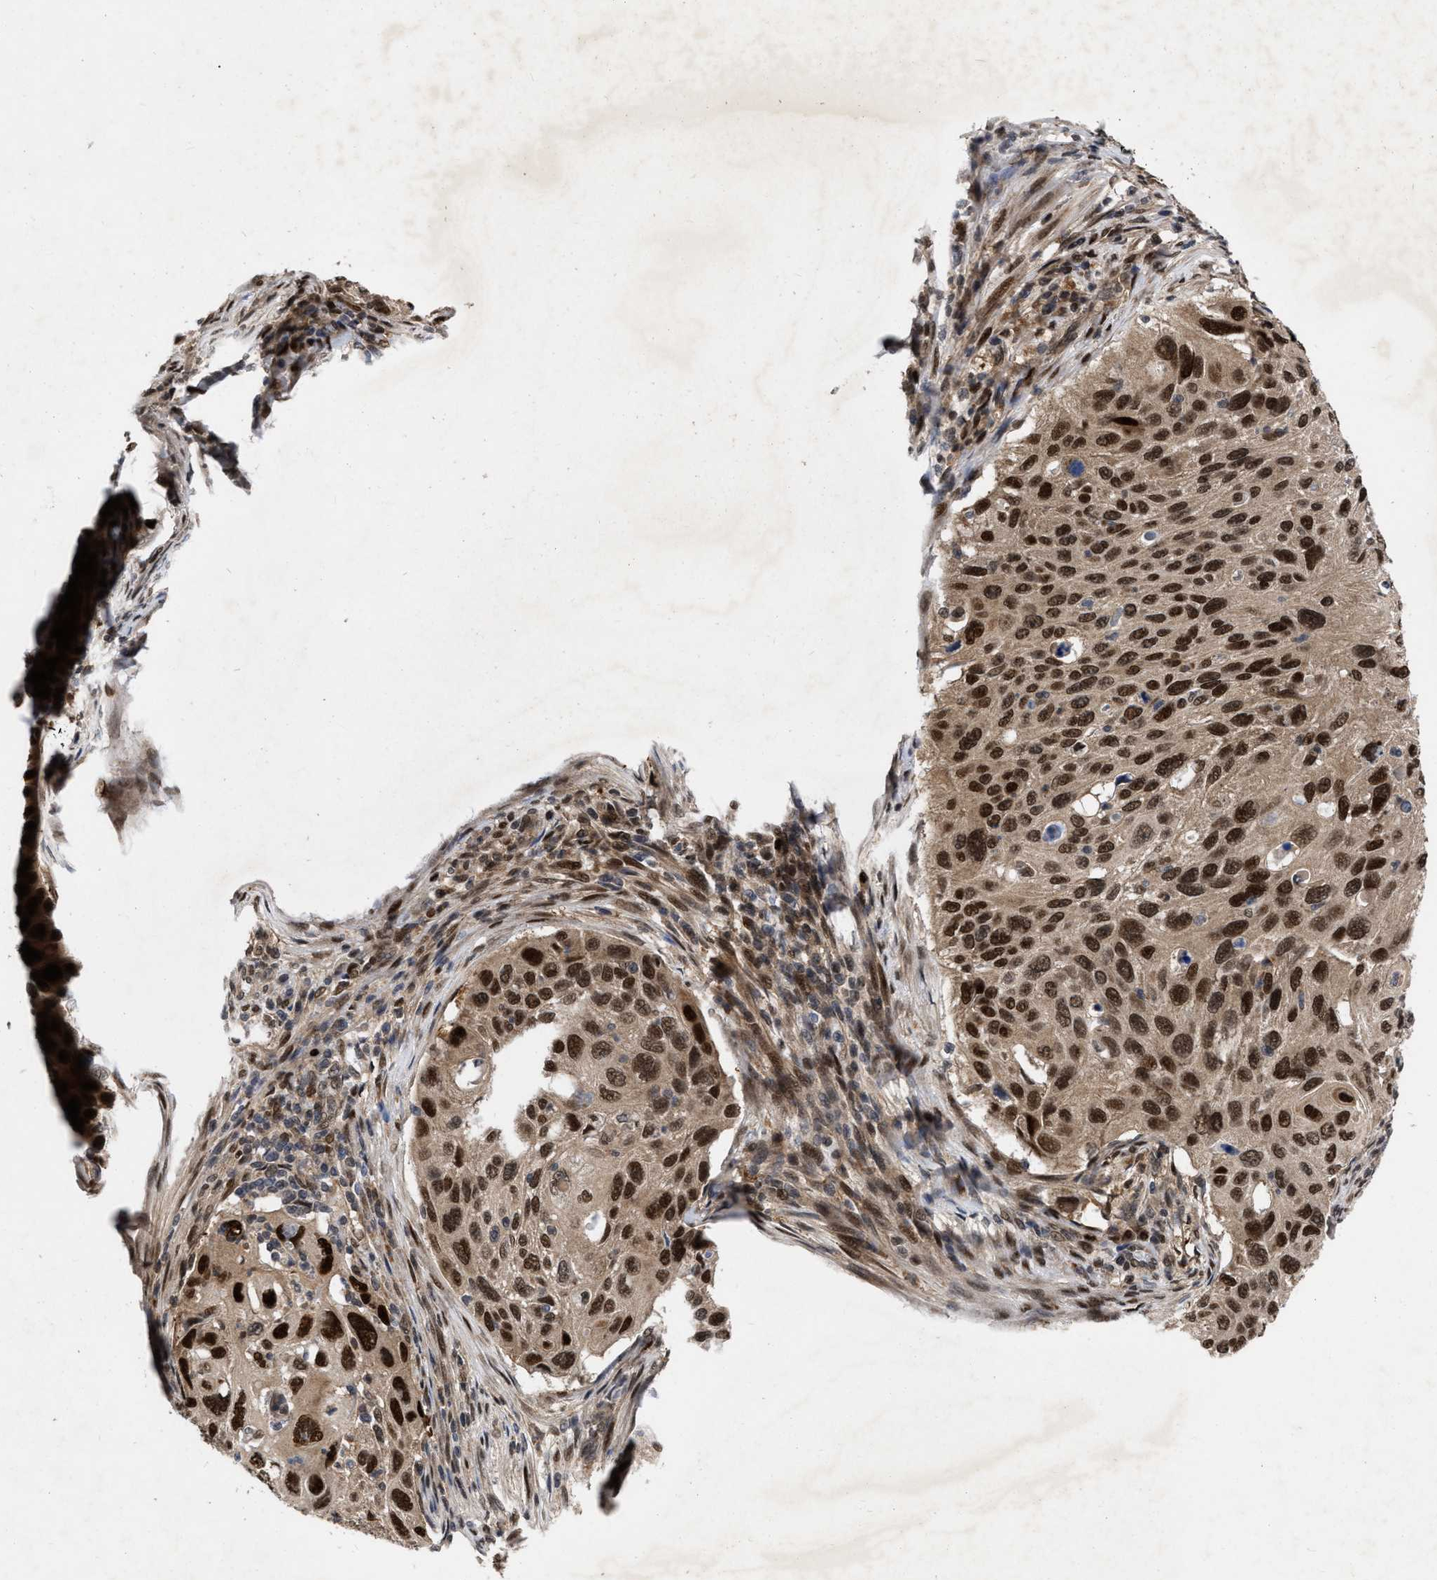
{"staining": {"intensity": "strong", "quantity": ">75%", "location": "cytoplasmic/membranous,nuclear"}, "tissue": "cervical cancer", "cell_type": "Tumor cells", "image_type": "cancer", "snomed": [{"axis": "morphology", "description": "Squamous cell carcinoma, NOS"}, {"axis": "topography", "description": "Cervix"}], "caption": "Strong cytoplasmic/membranous and nuclear staining for a protein is seen in about >75% of tumor cells of cervical cancer using immunohistochemistry (IHC).", "gene": "MDM4", "patient": {"sex": "female", "age": 70}}